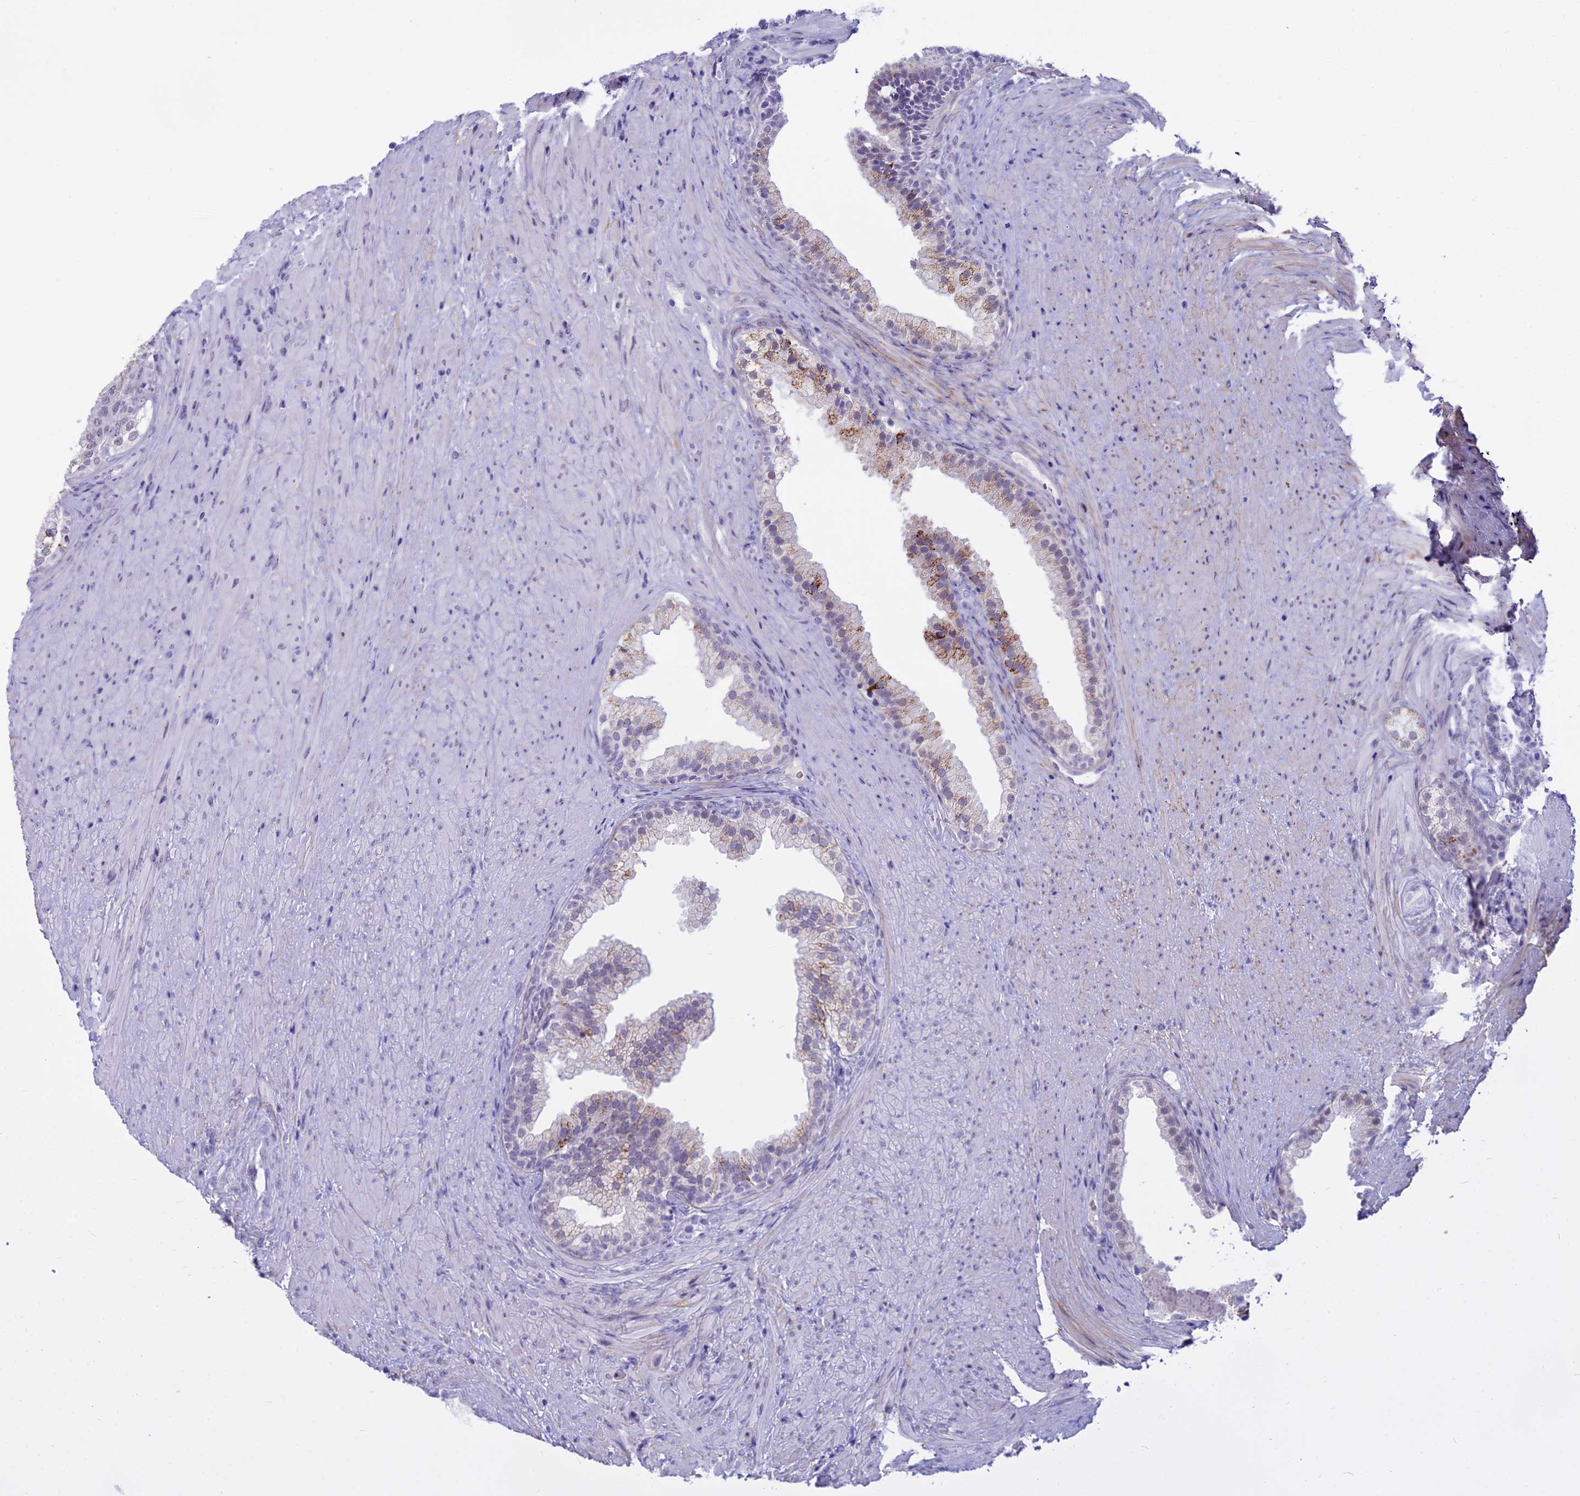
{"staining": {"intensity": "strong", "quantity": "<25%", "location": "cytoplasmic/membranous"}, "tissue": "prostate", "cell_type": "Glandular cells", "image_type": "normal", "snomed": [{"axis": "morphology", "description": "Normal tissue, NOS"}, {"axis": "topography", "description": "Prostate"}], "caption": "Strong cytoplasmic/membranous protein positivity is present in approximately <25% of glandular cells in prostate.", "gene": "OSTN", "patient": {"sex": "male", "age": 76}}